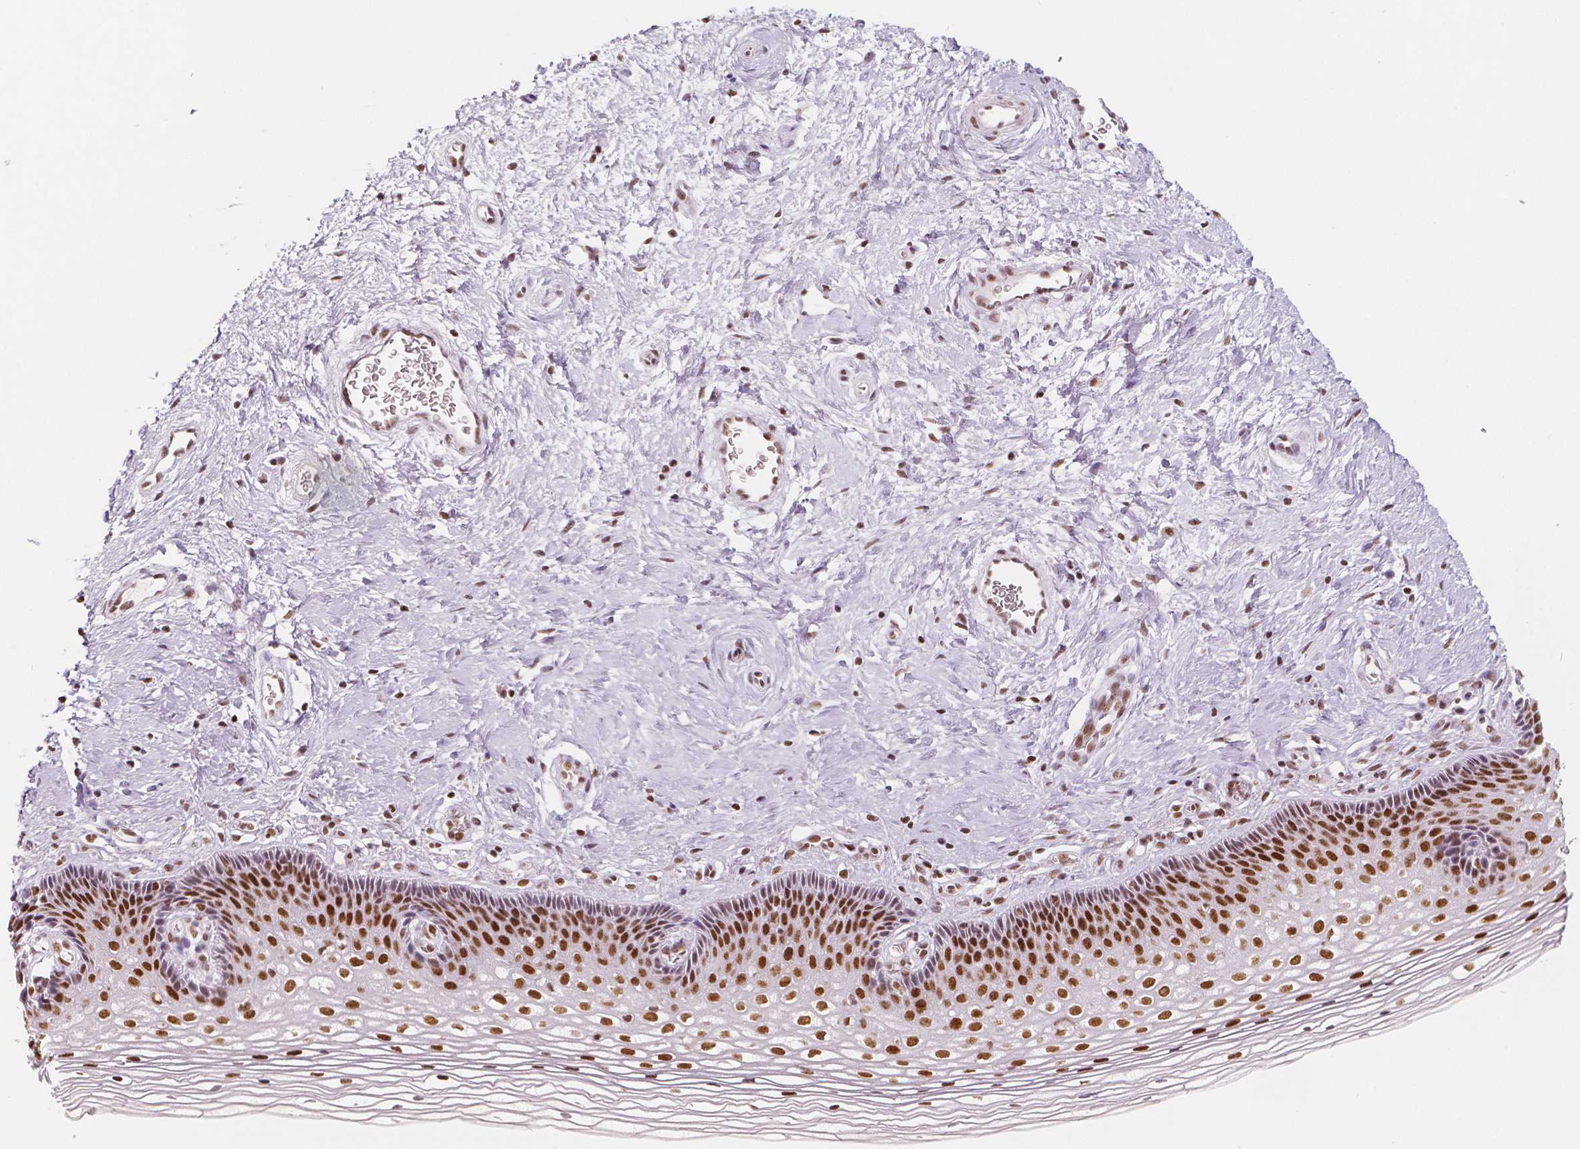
{"staining": {"intensity": "strong", "quantity": "25%-75%", "location": "nuclear"}, "tissue": "cervix", "cell_type": "Squamous epithelial cells", "image_type": "normal", "snomed": [{"axis": "morphology", "description": "Normal tissue, NOS"}, {"axis": "topography", "description": "Cervix"}], "caption": "Immunohistochemical staining of benign human cervix exhibits high levels of strong nuclear expression in about 25%-75% of squamous epithelial cells. Using DAB (3,3'-diaminobenzidine) (brown) and hematoxylin (blue) stains, captured at high magnification using brightfield microscopy.", "gene": "HDAC1", "patient": {"sex": "female", "age": 34}}